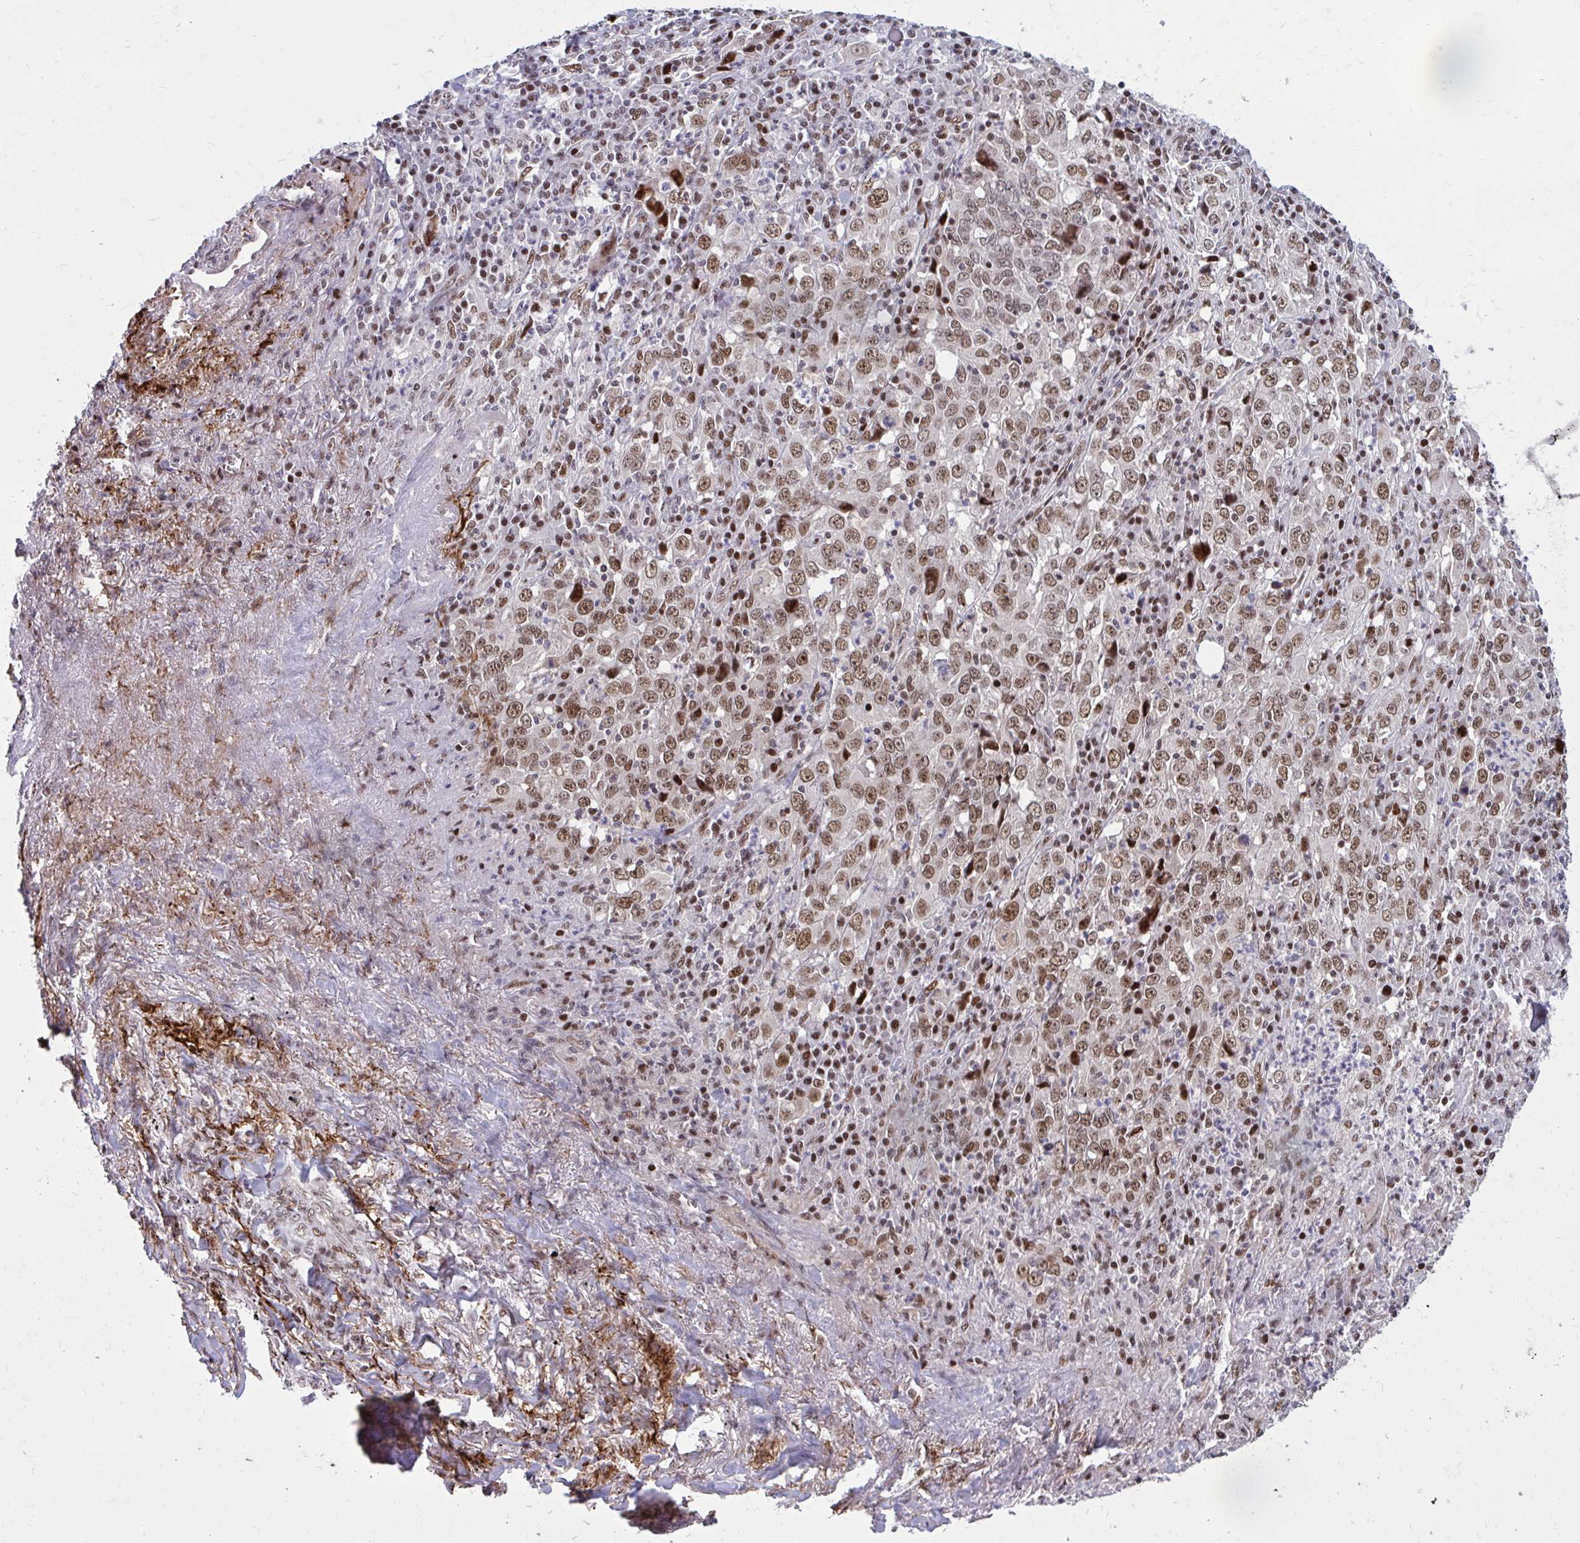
{"staining": {"intensity": "moderate", "quantity": ">75%", "location": "nuclear"}, "tissue": "lung cancer", "cell_type": "Tumor cells", "image_type": "cancer", "snomed": [{"axis": "morphology", "description": "Adenocarcinoma, NOS"}, {"axis": "topography", "description": "Lung"}], "caption": "Approximately >75% of tumor cells in human lung adenocarcinoma exhibit moderate nuclear protein expression as visualized by brown immunohistochemical staining.", "gene": "PSME4", "patient": {"sex": "male", "age": 67}}